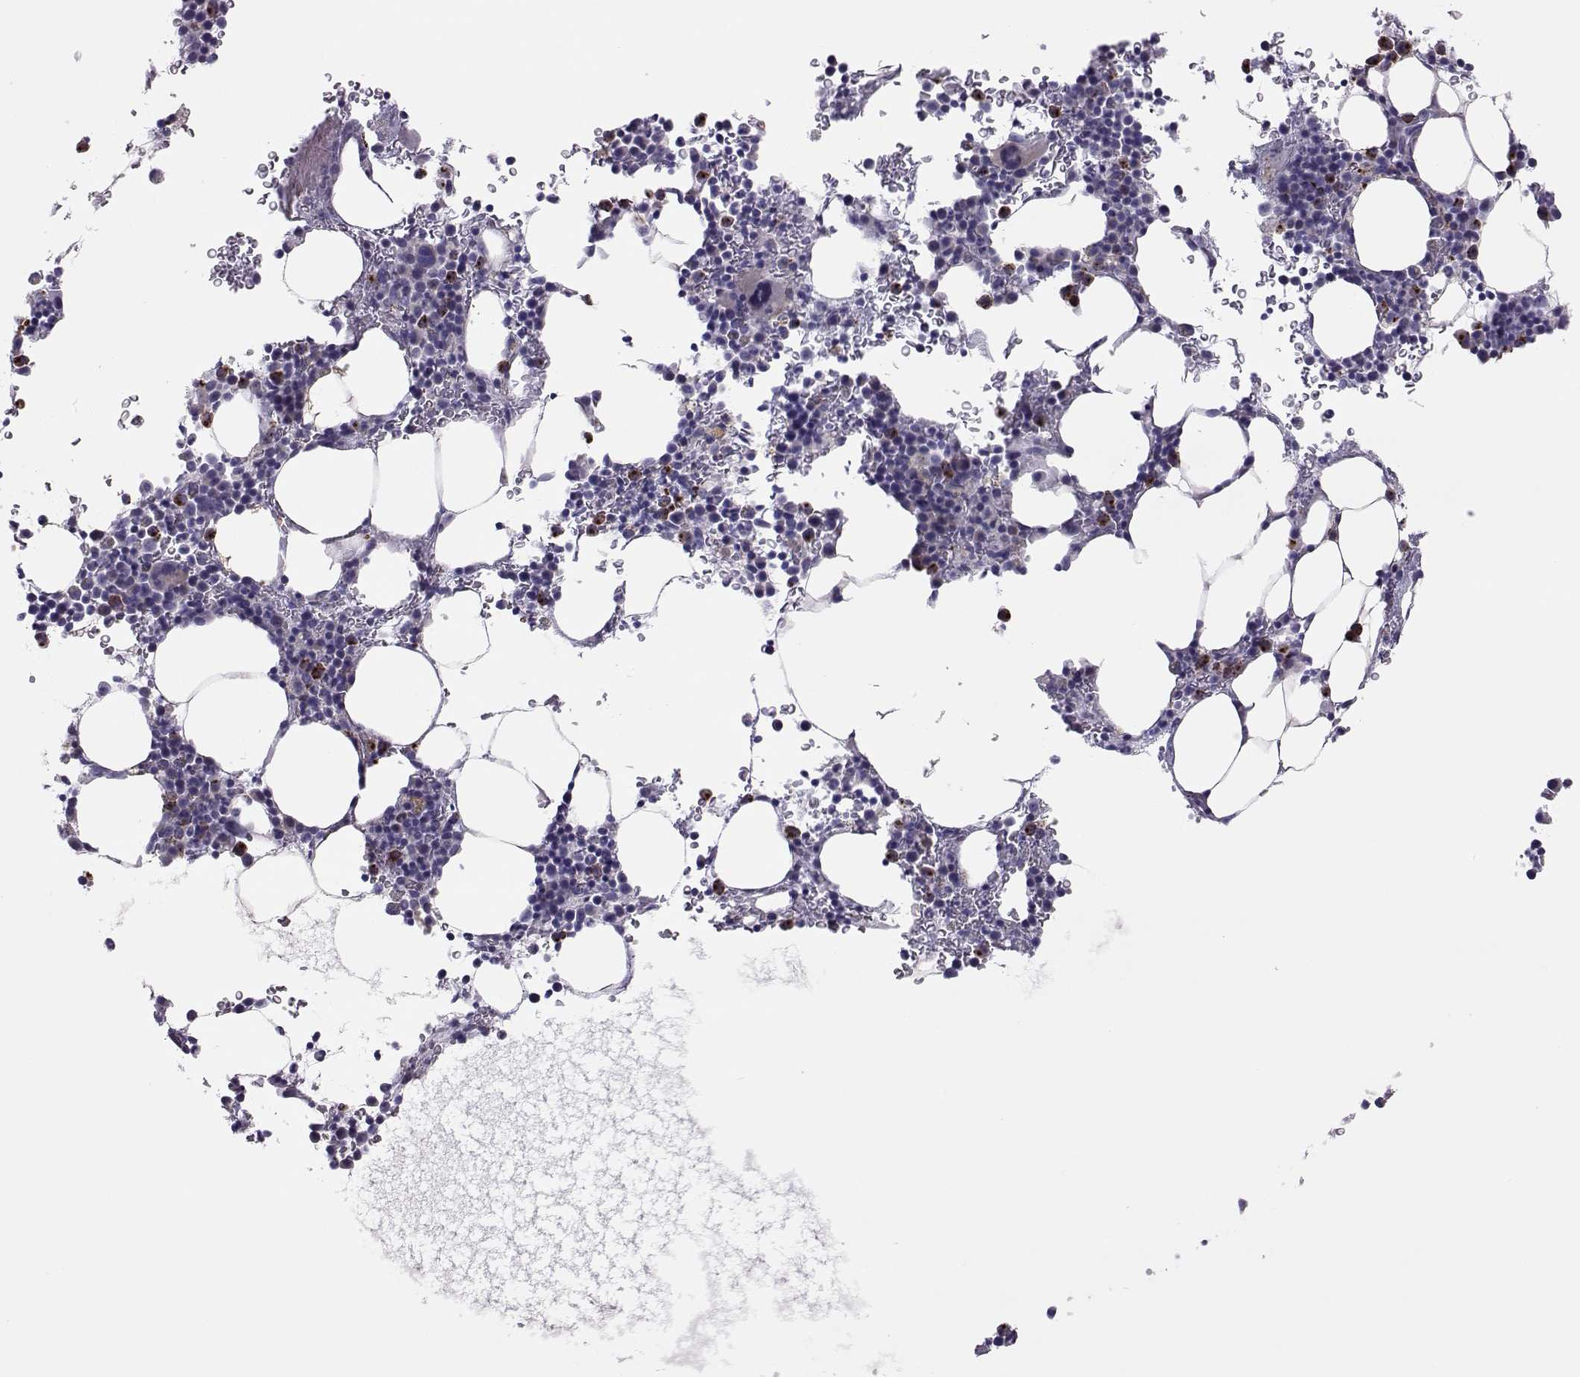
{"staining": {"intensity": "moderate", "quantity": "<25%", "location": "cytoplasmic/membranous,nuclear"}, "tissue": "bone marrow", "cell_type": "Hematopoietic cells", "image_type": "normal", "snomed": [{"axis": "morphology", "description": "Normal tissue, NOS"}, {"axis": "topography", "description": "Bone marrow"}], "caption": "An IHC photomicrograph of benign tissue is shown. Protein staining in brown labels moderate cytoplasmic/membranous,nuclear positivity in bone marrow within hematopoietic cells.", "gene": "TRPM7", "patient": {"sex": "male", "age": 77}}